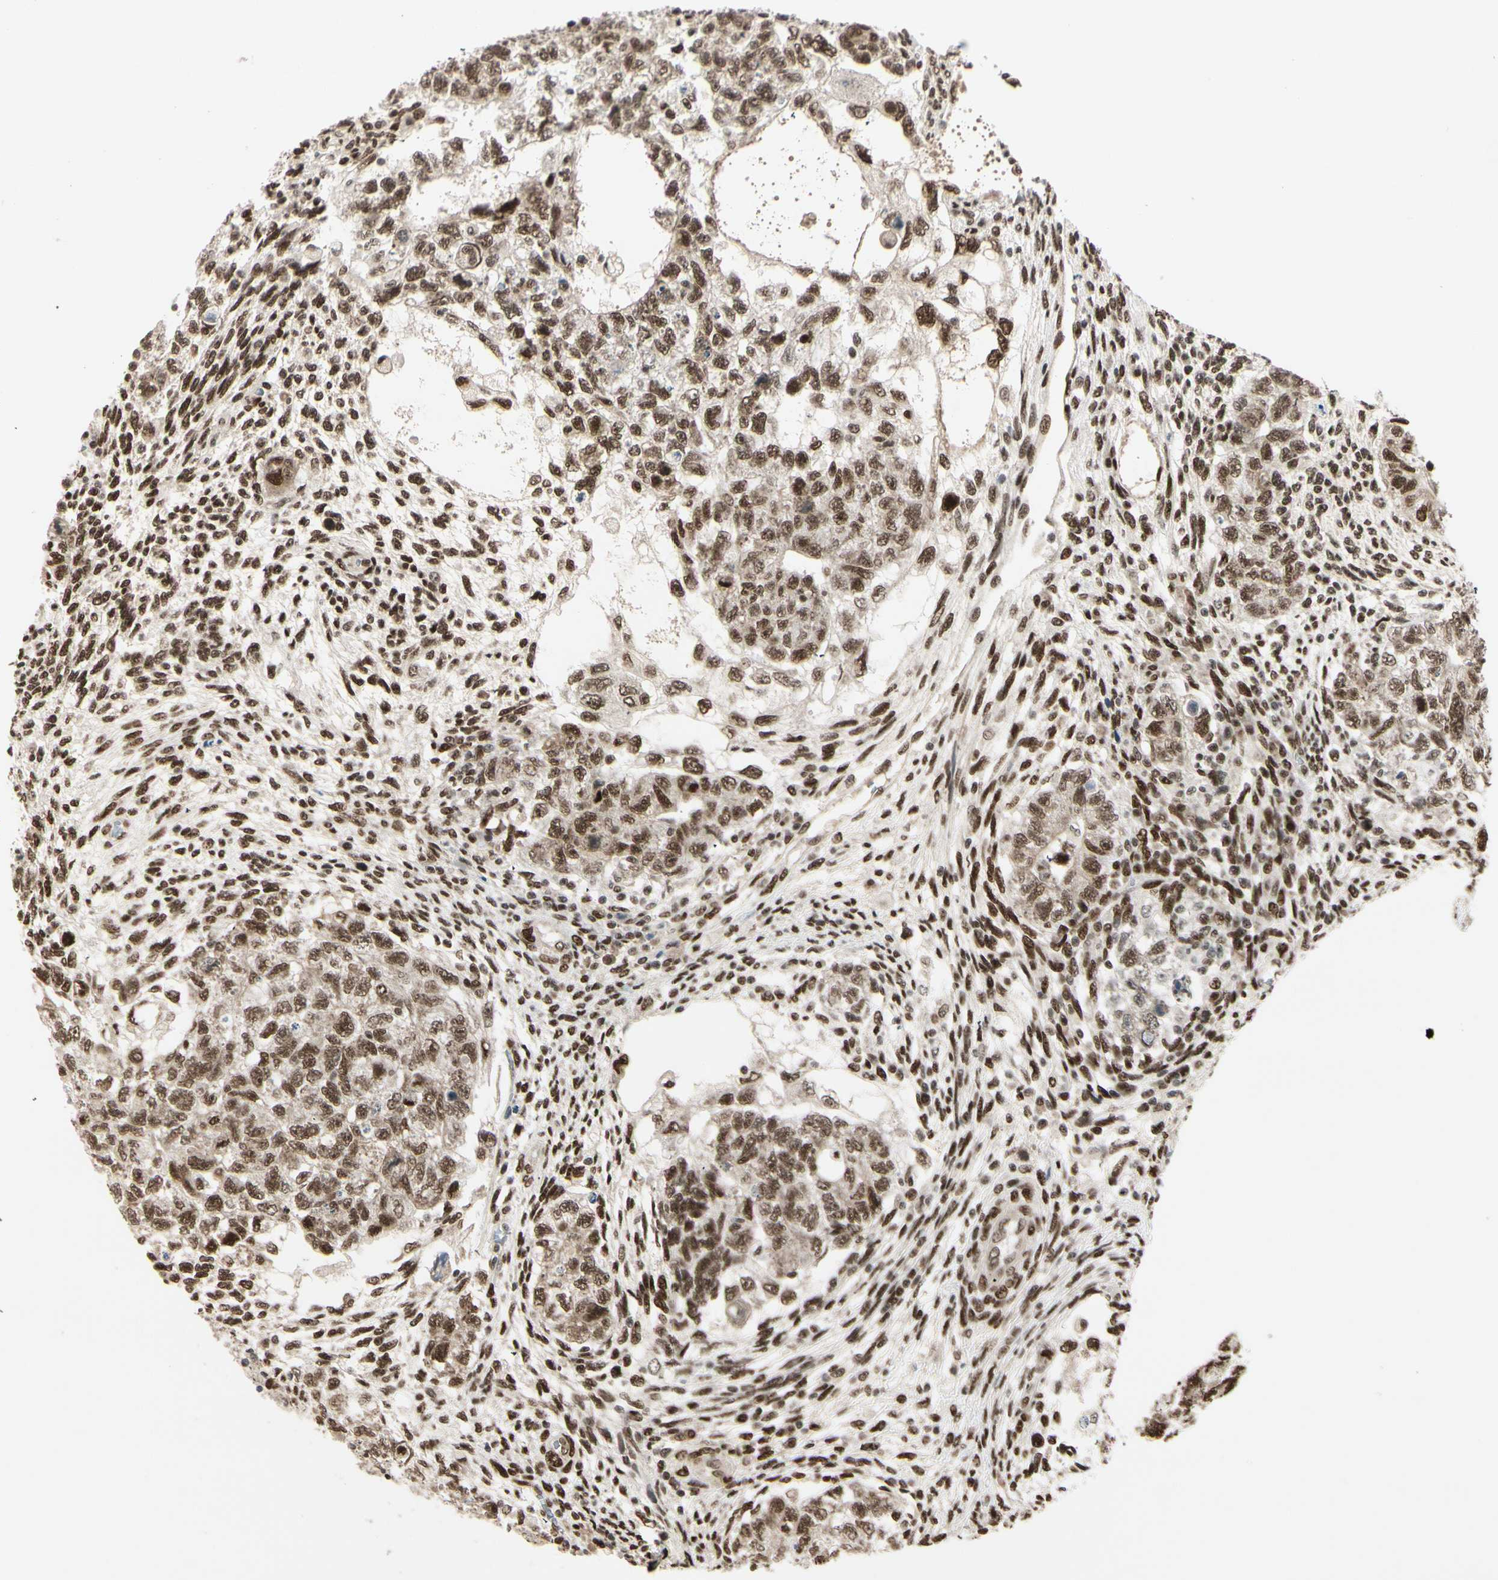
{"staining": {"intensity": "moderate", "quantity": ">75%", "location": "nuclear"}, "tissue": "testis cancer", "cell_type": "Tumor cells", "image_type": "cancer", "snomed": [{"axis": "morphology", "description": "Normal tissue, NOS"}, {"axis": "morphology", "description": "Carcinoma, Embryonal, NOS"}, {"axis": "topography", "description": "Testis"}], "caption": "A medium amount of moderate nuclear positivity is present in approximately >75% of tumor cells in testis cancer tissue.", "gene": "CHAMP1", "patient": {"sex": "male", "age": 36}}